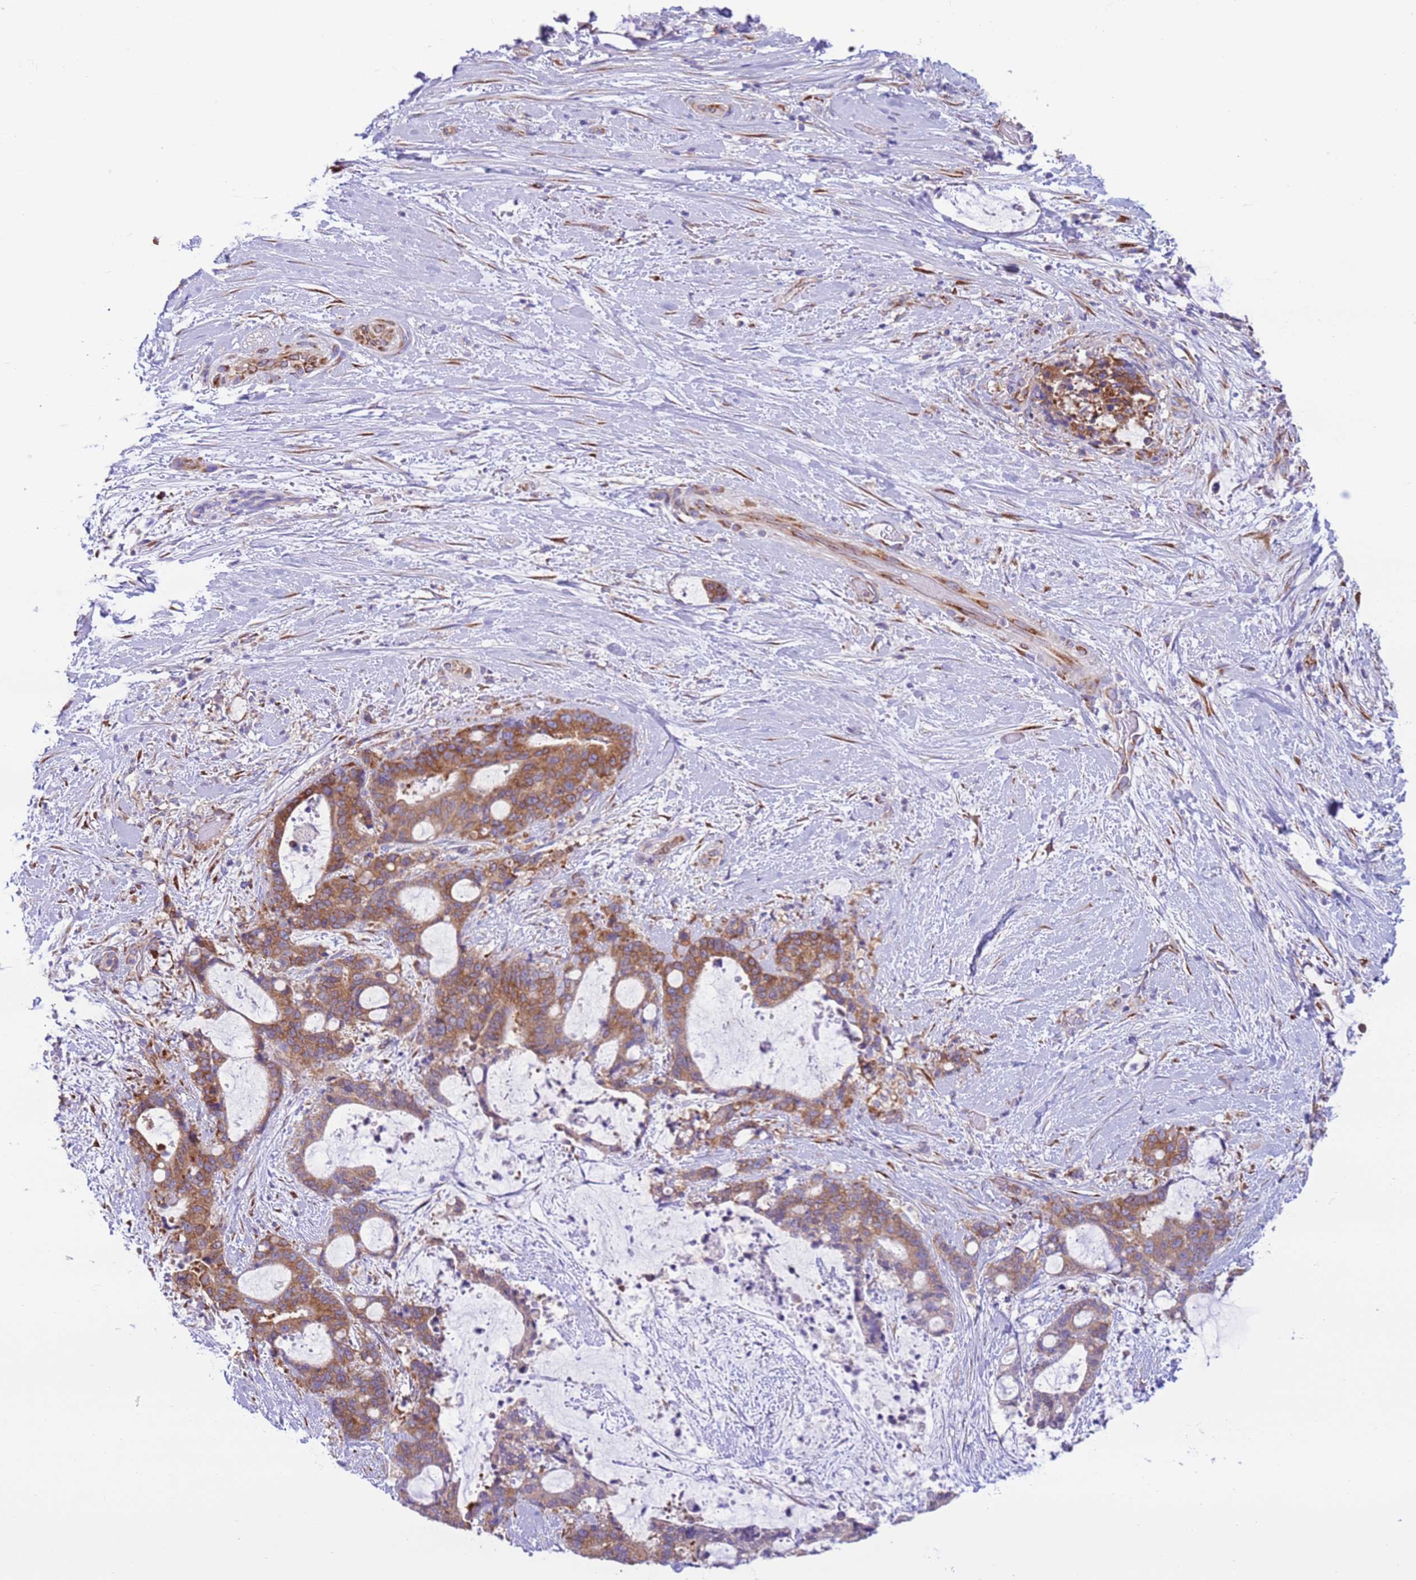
{"staining": {"intensity": "moderate", "quantity": ">75%", "location": "cytoplasmic/membranous"}, "tissue": "liver cancer", "cell_type": "Tumor cells", "image_type": "cancer", "snomed": [{"axis": "morphology", "description": "Normal tissue, NOS"}, {"axis": "morphology", "description": "Cholangiocarcinoma"}, {"axis": "topography", "description": "Liver"}, {"axis": "topography", "description": "Peripheral nerve tissue"}], "caption": "High-magnification brightfield microscopy of liver cancer (cholangiocarcinoma) stained with DAB (3,3'-diaminobenzidine) (brown) and counterstained with hematoxylin (blue). tumor cells exhibit moderate cytoplasmic/membranous staining is appreciated in about>75% of cells.", "gene": "VARS1", "patient": {"sex": "female", "age": 73}}